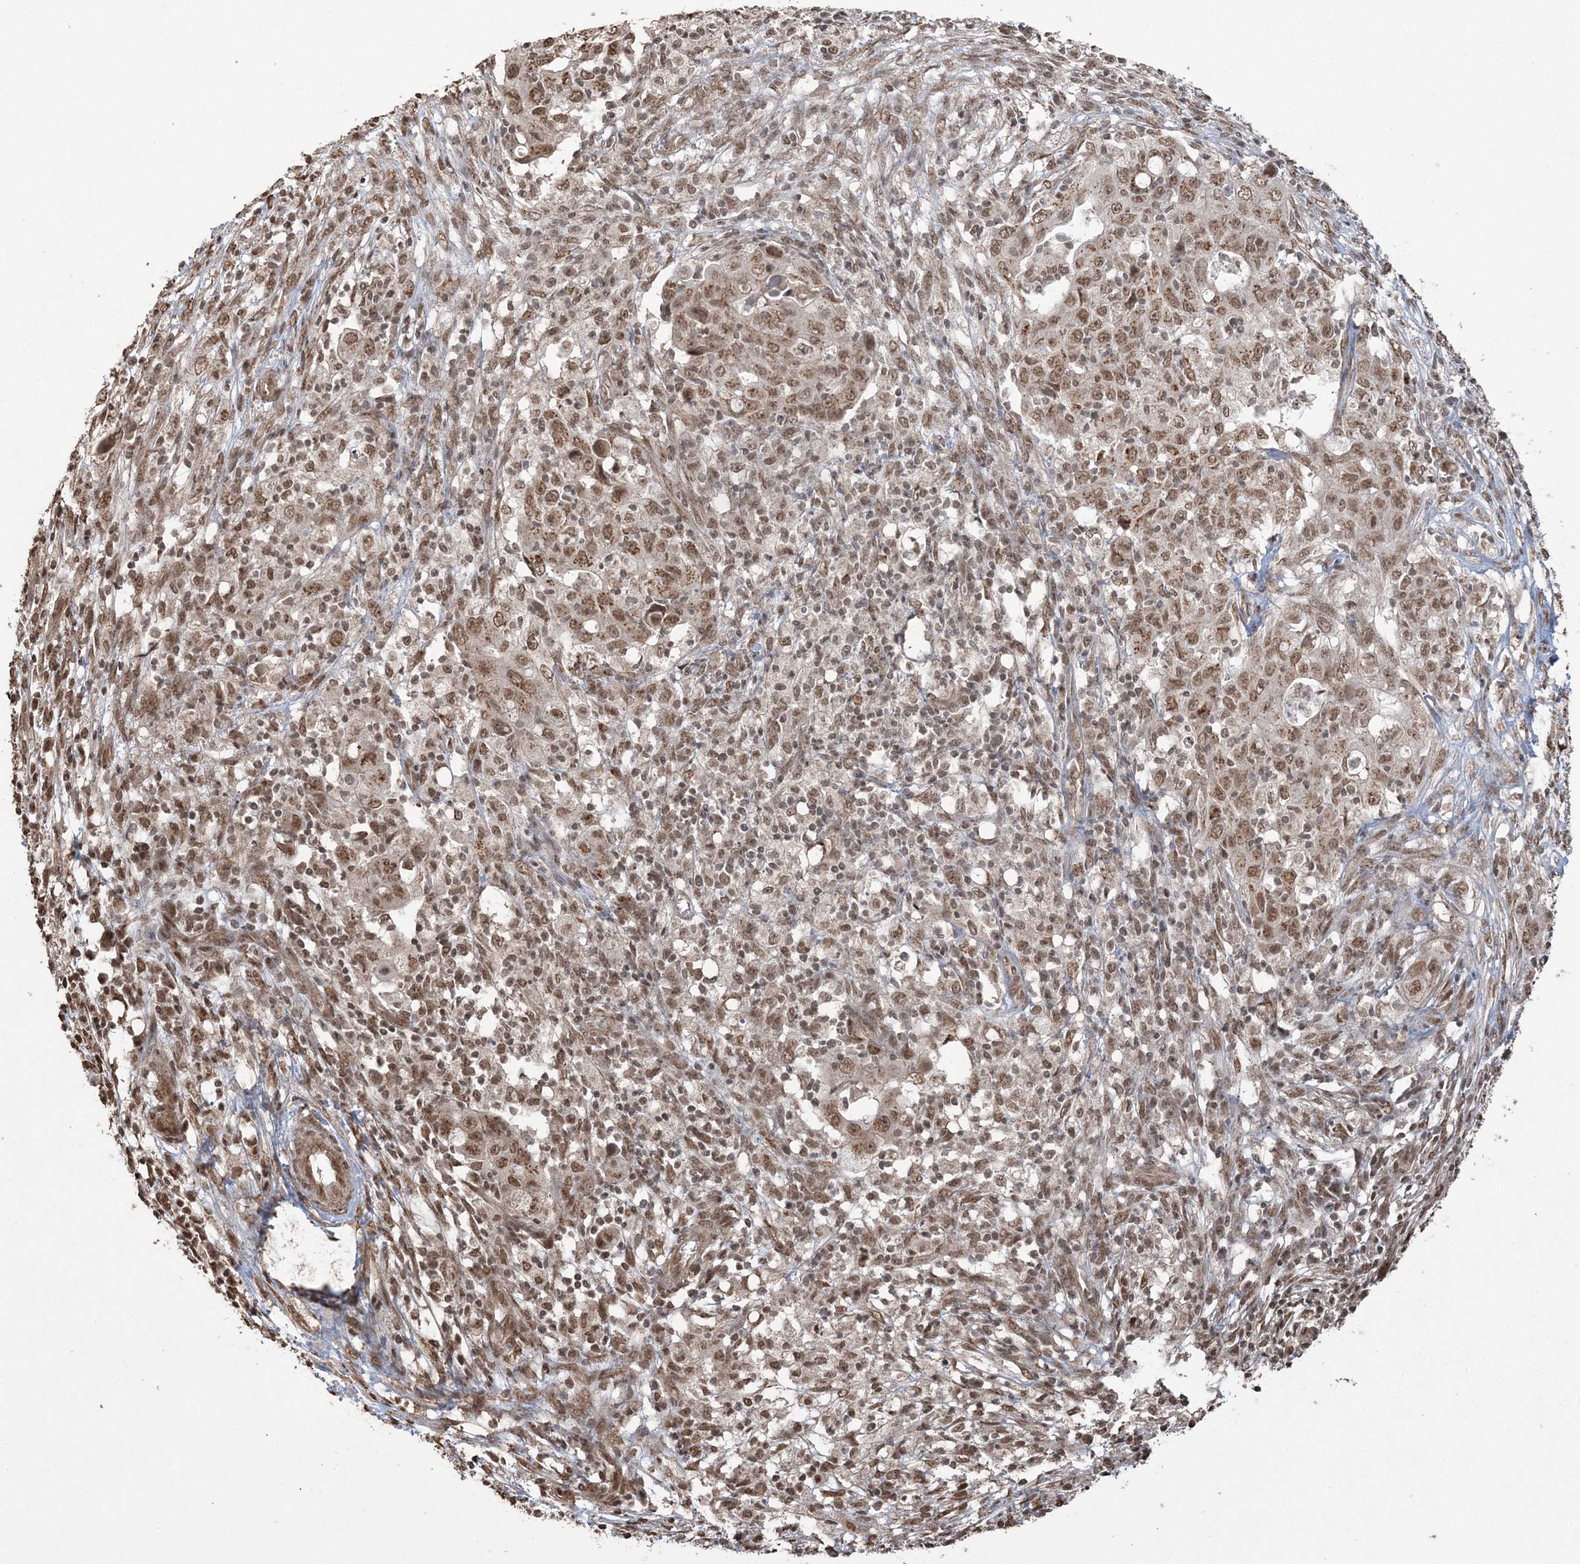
{"staining": {"intensity": "moderate", "quantity": ">75%", "location": "nuclear"}, "tissue": "ovarian cancer", "cell_type": "Tumor cells", "image_type": "cancer", "snomed": [{"axis": "morphology", "description": "Carcinoma, endometroid"}, {"axis": "topography", "description": "Ovary"}], "caption": "DAB immunohistochemical staining of human ovarian cancer (endometroid carcinoma) reveals moderate nuclear protein positivity in approximately >75% of tumor cells. (DAB (3,3'-diaminobenzidine) IHC with brightfield microscopy, high magnification).", "gene": "ZNF839", "patient": {"sex": "female", "age": 42}}